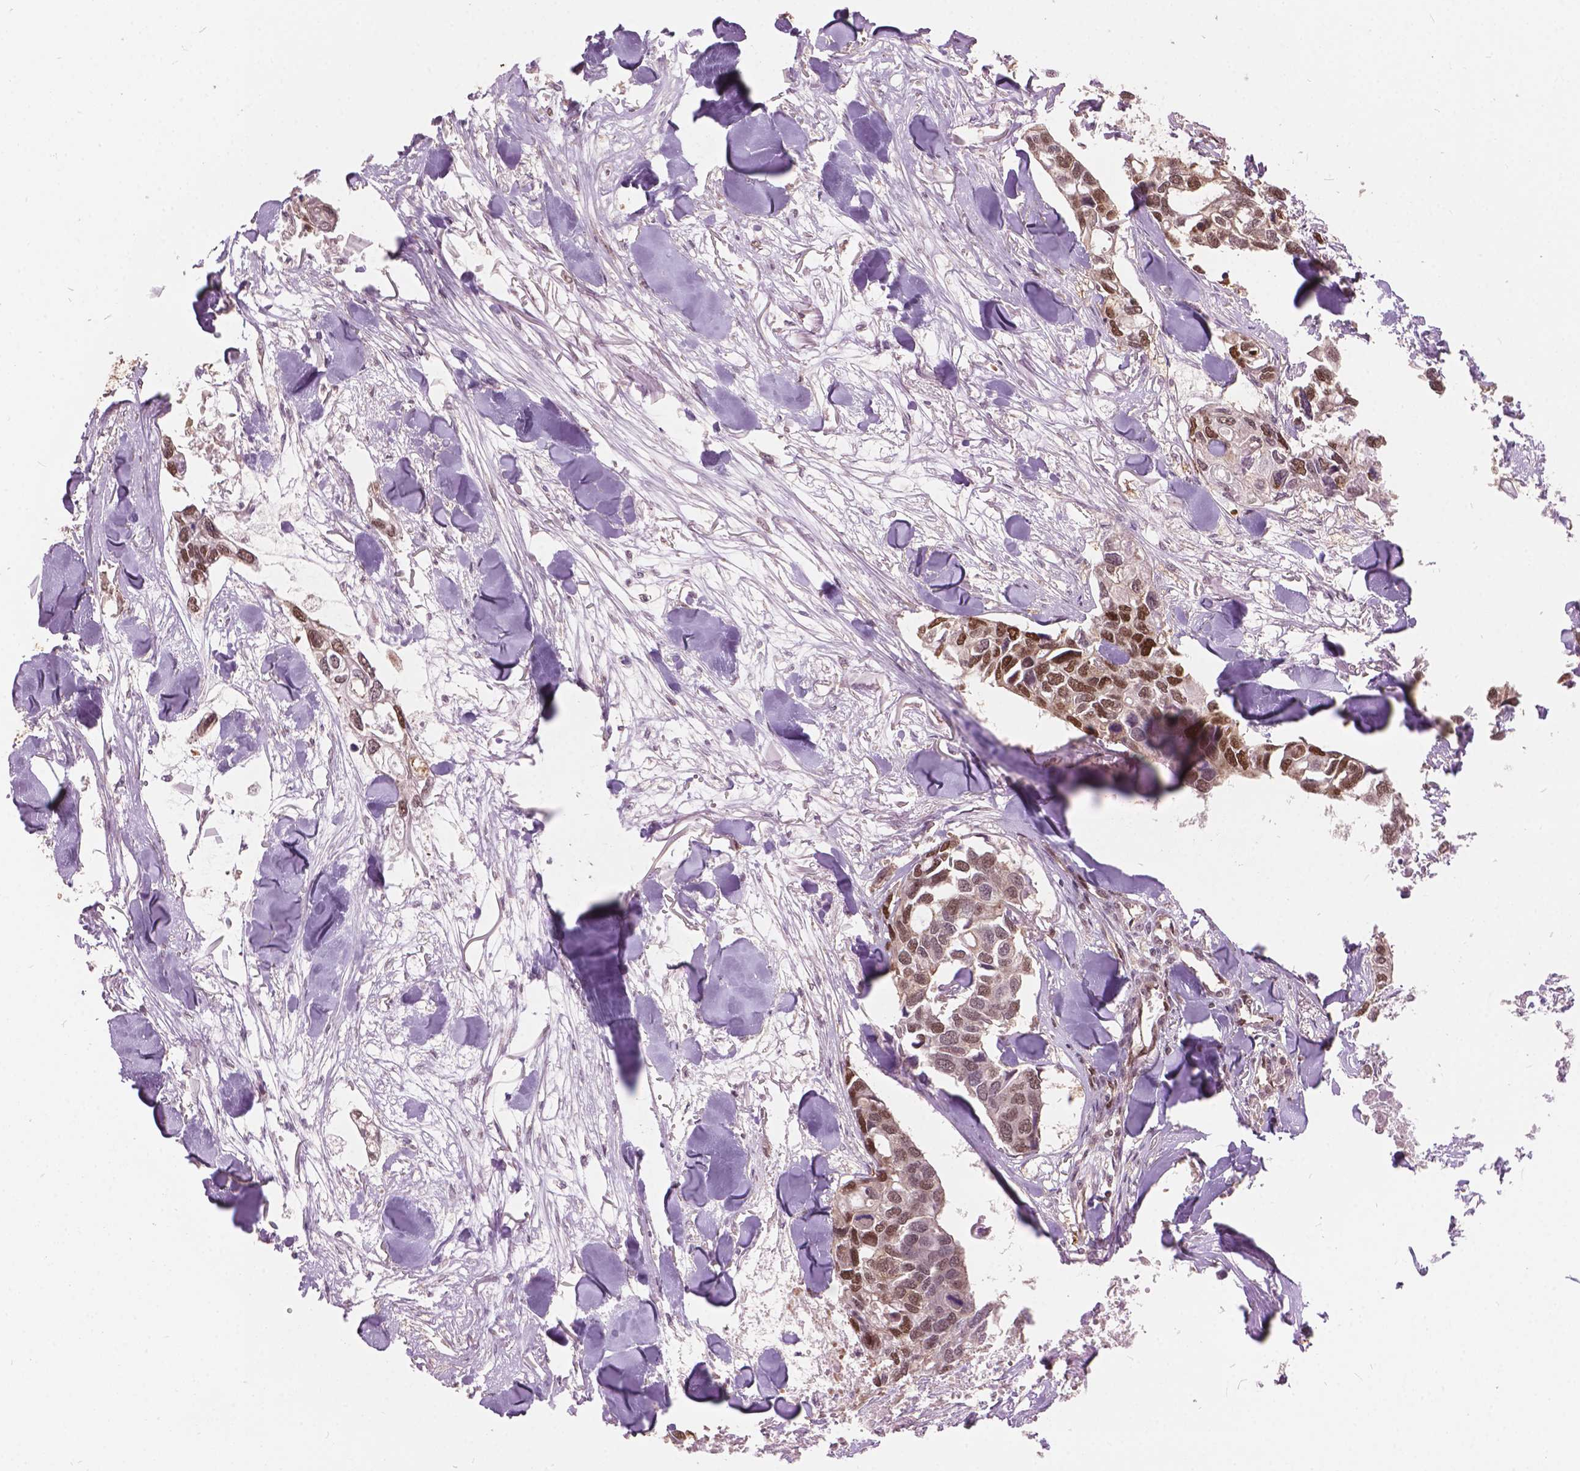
{"staining": {"intensity": "moderate", "quantity": "<25%", "location": "nuclear"}, "tissue": "breast cancer", "cell_type": "Tumor cells", "image_type": "cancer", "snomed": [{"axis": "morphology", "description": "Duct carcinoma"}, {"axis": "topography", "description": "Breast"}], "caption": "The histopathology image displays a brown stain indicating the presence of a protein in the nuclear of tumor cells in breast cancer. The protein of interest is shown in brown color, while the nuclei are stained blue.", "gene": "ANP32B", "patient": {"sex": "female", "age": 83}}